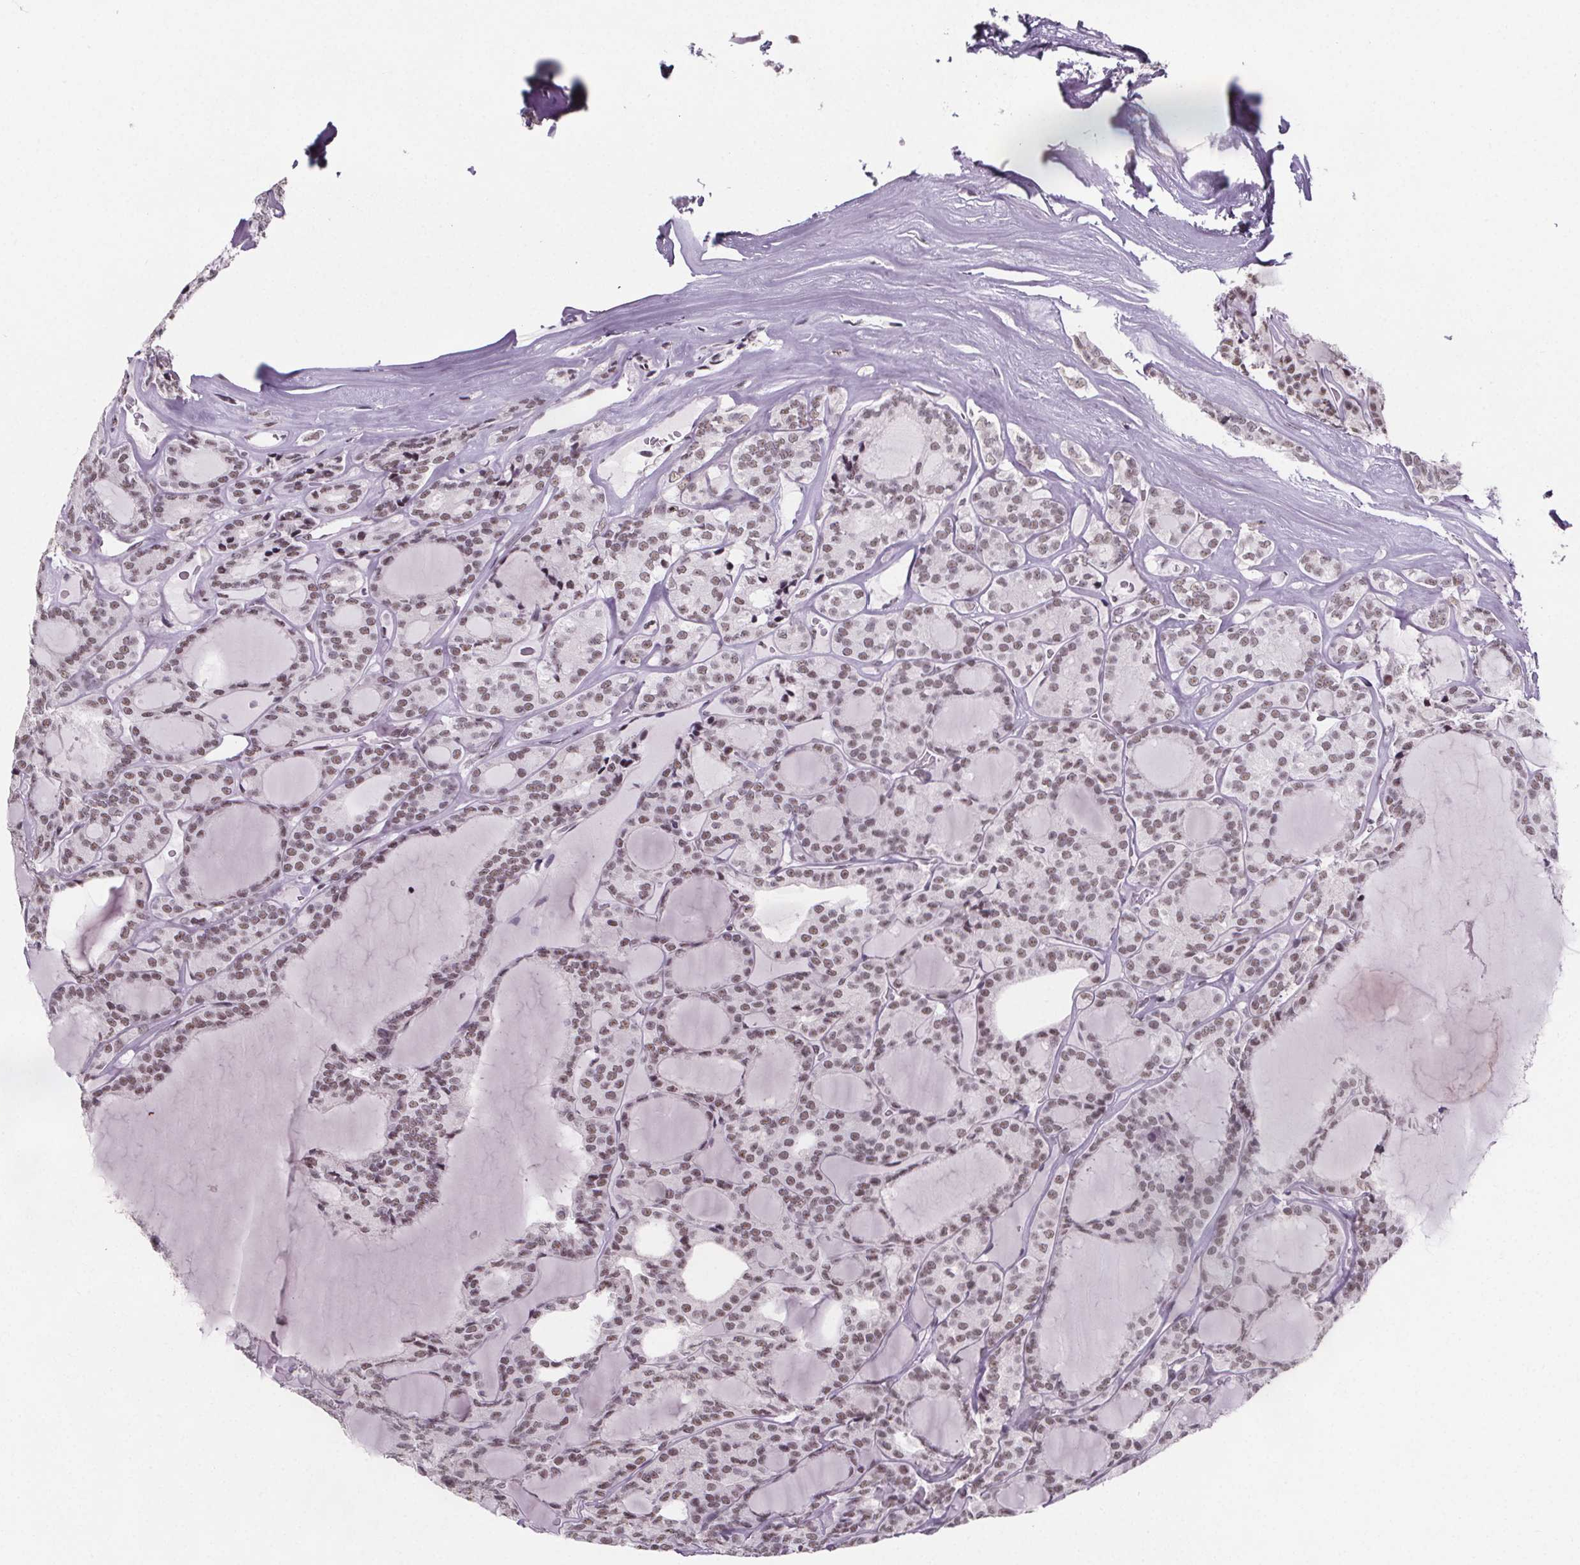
{"staining": {"intensity": "moderate", "quantity": ">75%", "location": "nuclear"}, "tissue": "thyroid cancer", "cell_type": "Tumor cells", "image_type": "cancer", "snomed": [{"axis": "morphology", "description": "Follicular adenoma carcinoma, NOS"}, {"axis": "topography", "description": "Thyroid gland"}], "caption": "This image exhibits immunohistochemistry staining of human thyroid cancer (follicular adenoma carcinoma), with medium moderate nuclear staining in approximately >75% of tumor cells.", "gene": "ZNF572", "patient": {"sex": "male", "age": 74}}